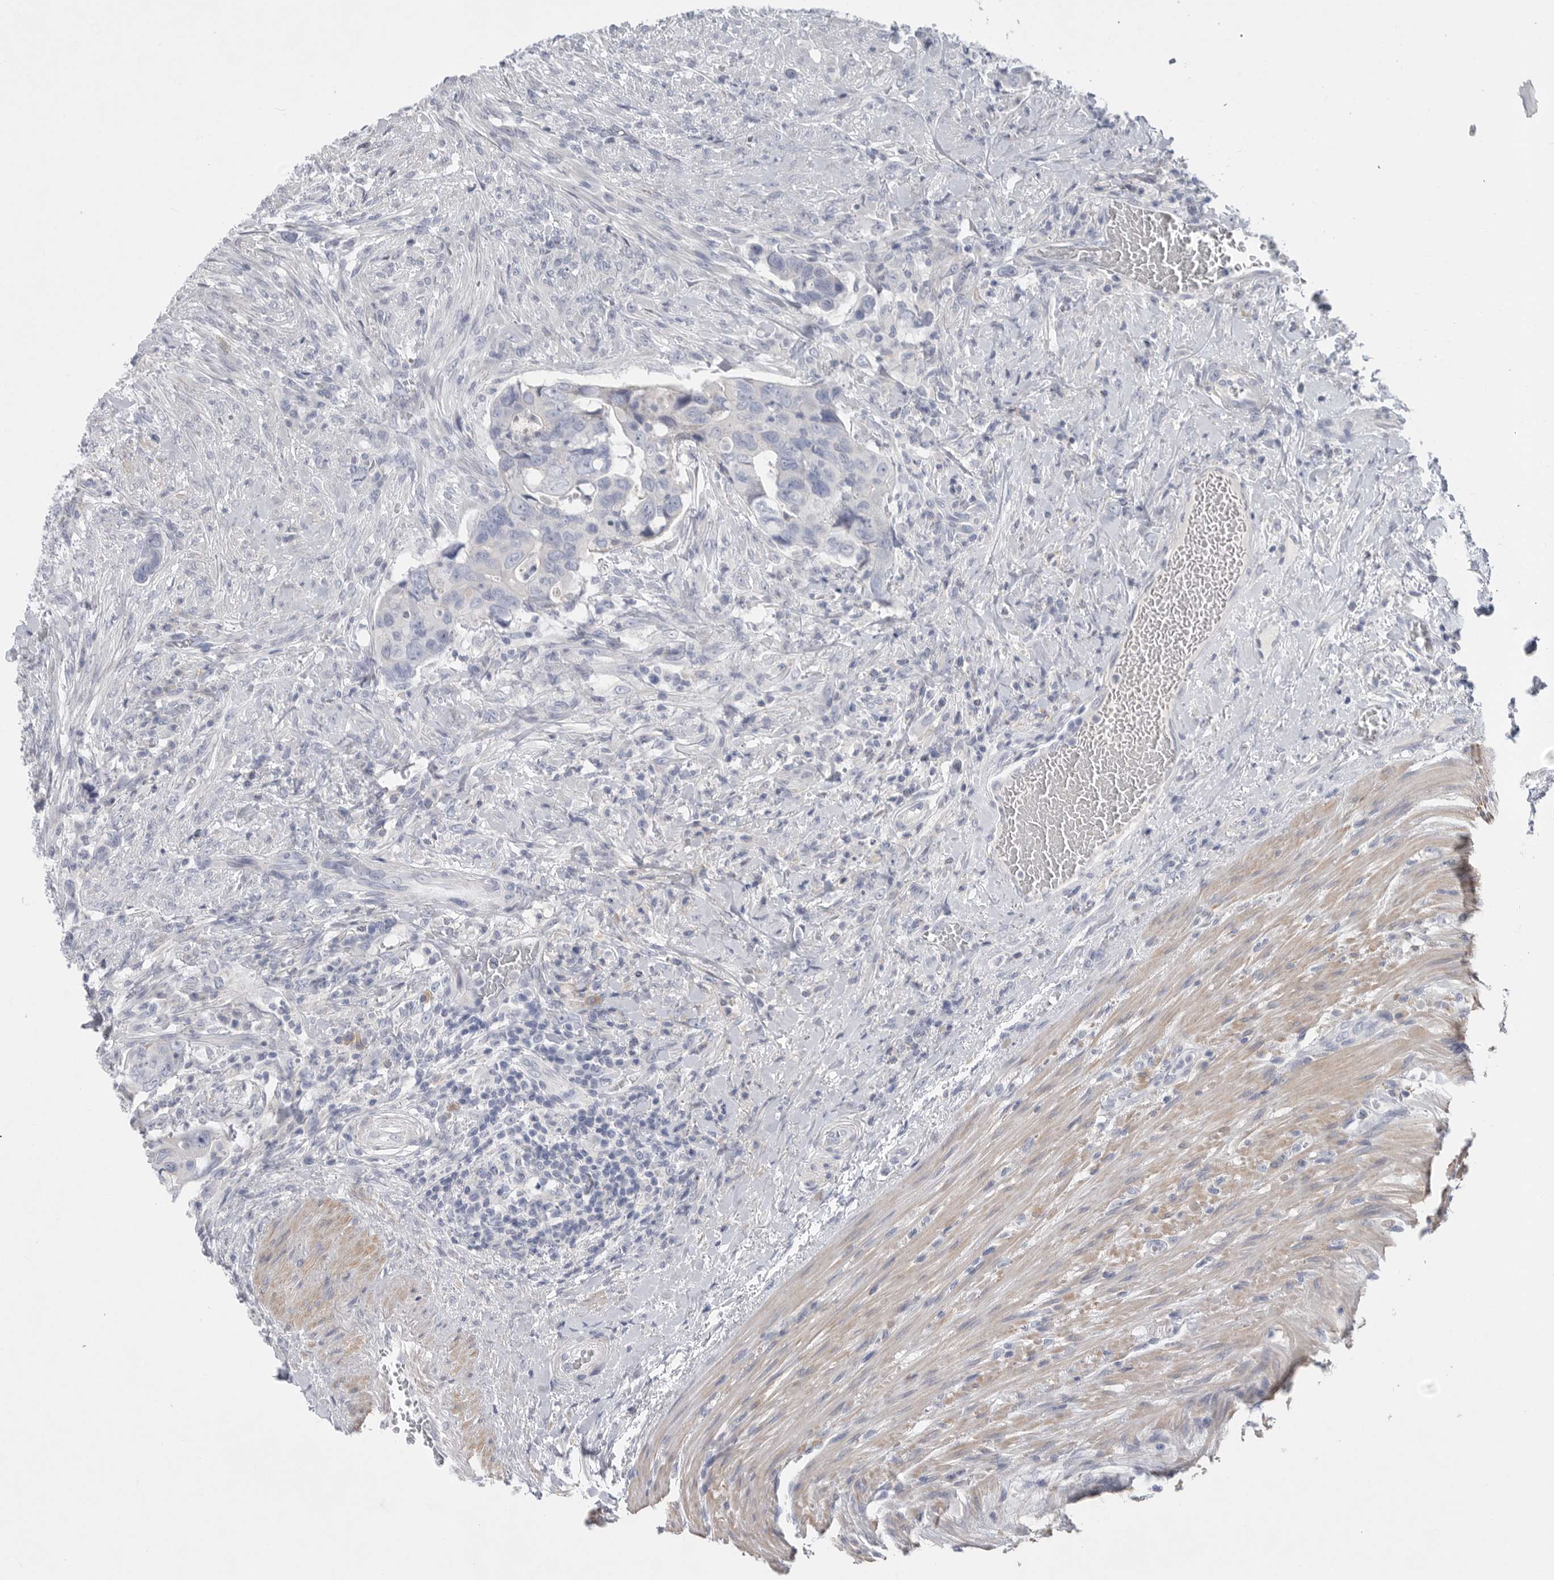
{"staining": {"intensity": "negative", "quantity": "none", "location": "none"}, "tissue": "colorectal cancer", "cell_type": "Tumor cells", "image_type": "cancer", "snomed": [{"axis": "morphology", "description": "Adenocarcinoma, NOS"}, {"axis": "topography", "description": "Rectum"}], "caption": "Immunohistochemistry histopathology image of neoplastic tissue: human colorectal adenocarcinoma stained with DAB (3,3'-diaminobenzidine) reveals no significant protein staining in tumor cells.", "gene": "CAMK2B", "patient": {"sex": "male", "age": 63}}